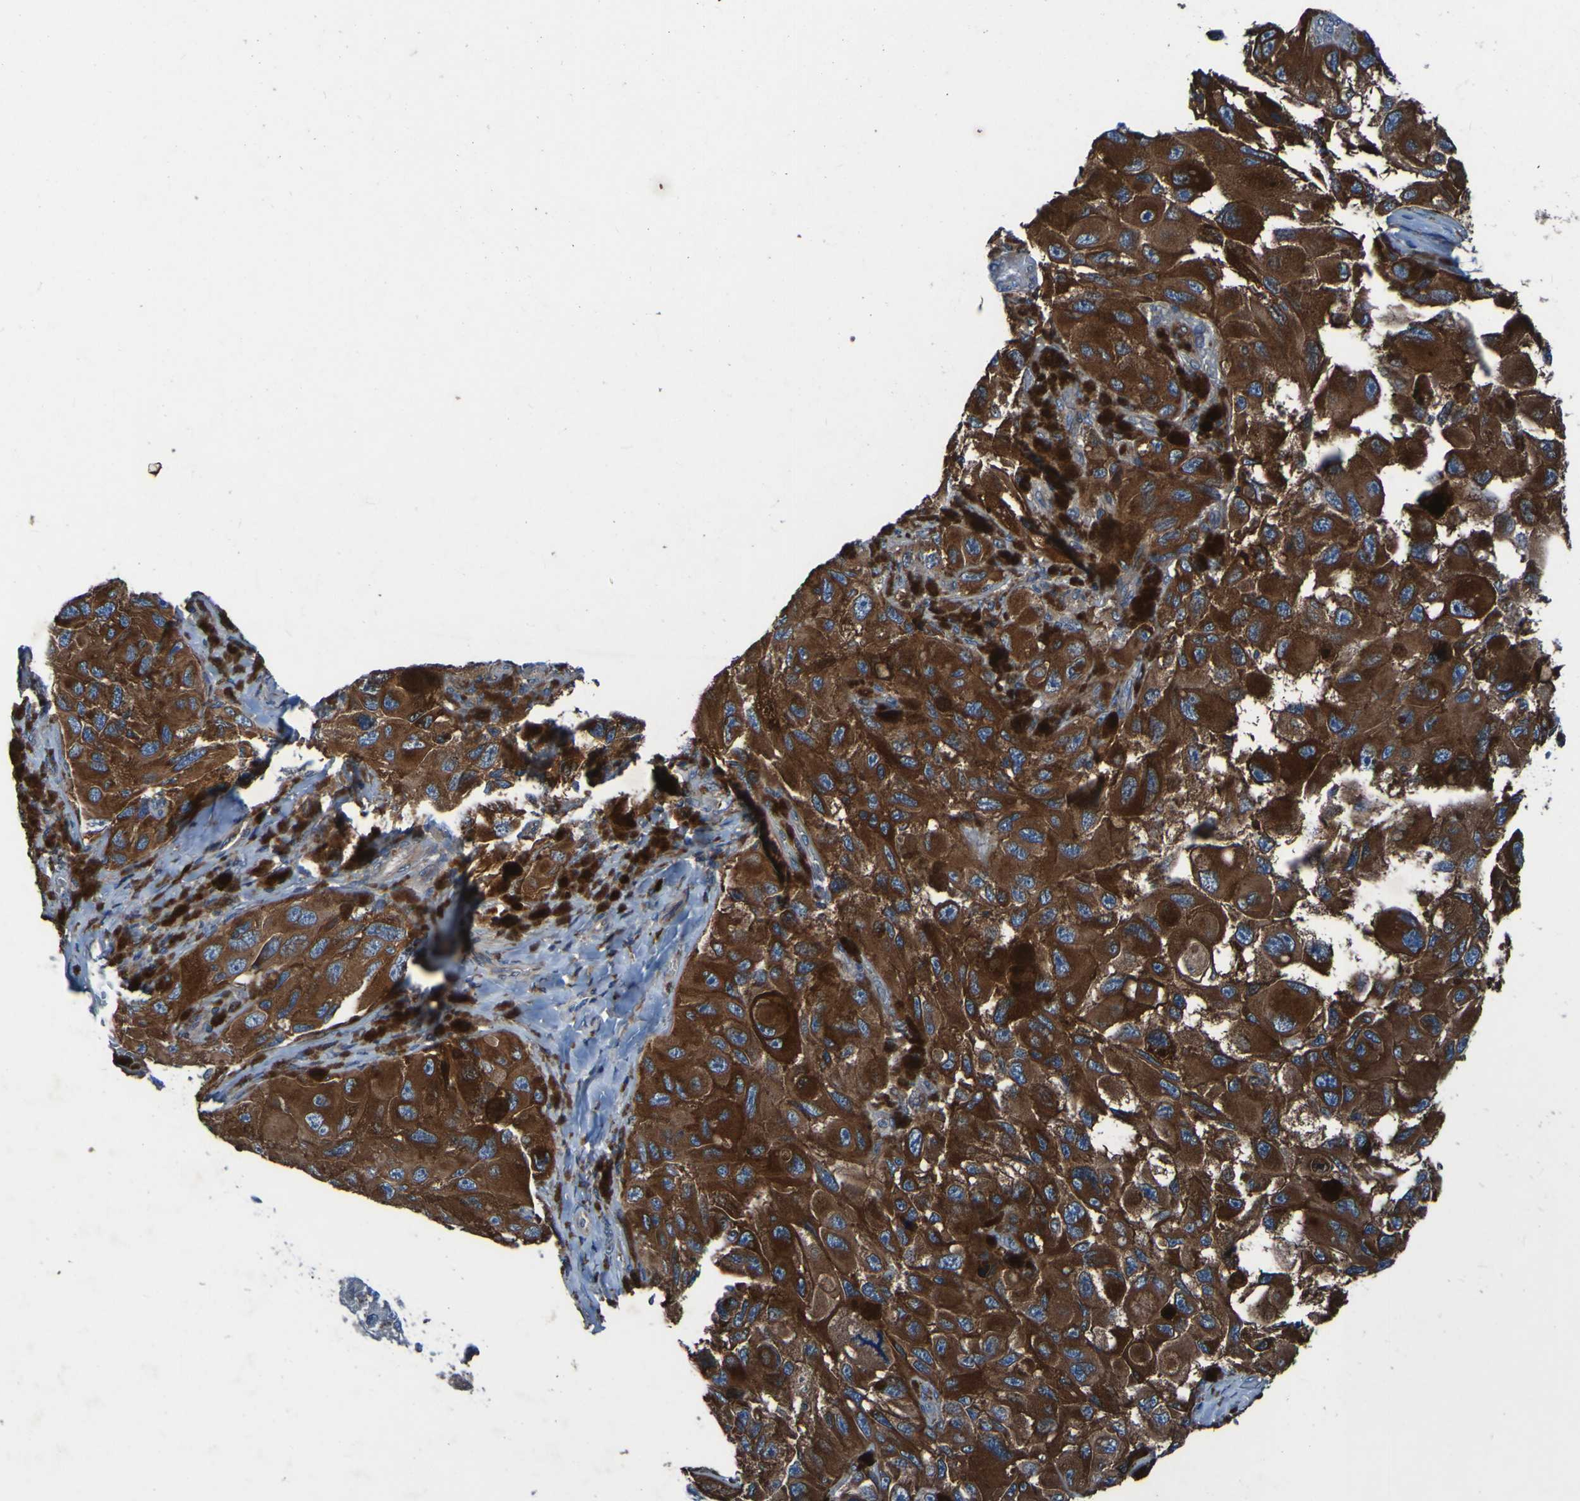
{"staining": {"intensity": "strong", "quantity": ">75%", "location": "cytoplasmic/membranous"}, "tissue": "melanoma", "cell_type": "Tumor cells", "image_type": "cancer", "snomed": [{"axis": "morphology", "description": "Malignant melanoma, NOS"}, {"axis": "topography", "description": "Skin"}], "caption": "A brown stain highlights strong cytoplasmic/membranous staining of a protein in human melanoma tumor cells. The protein is stained brown, and the nuclei are stained in blue (DAB IHC with brightfield microscopy, high magnification).", "gene": "RAB5B", "patient": {"sex": "female", "age": 73}}